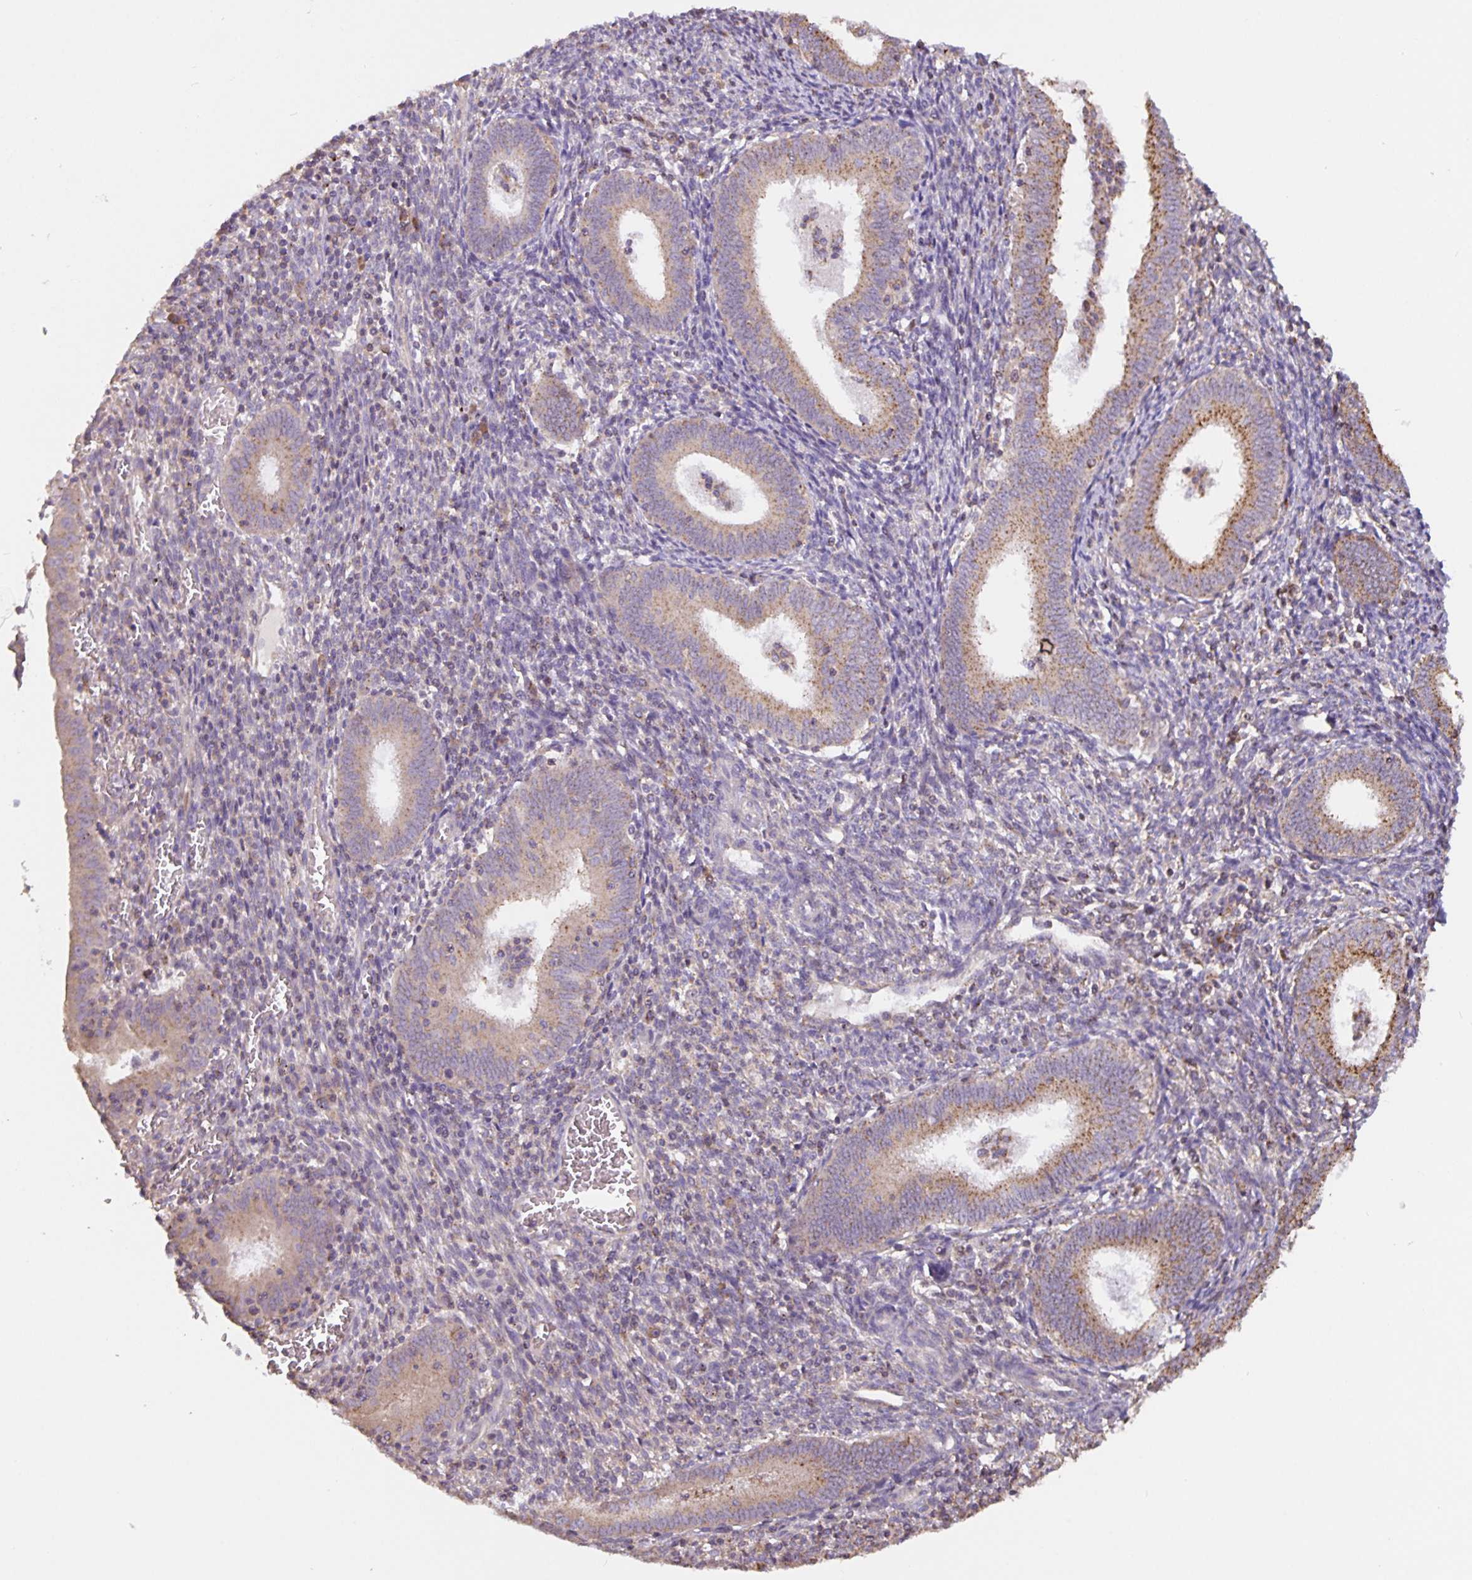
{"staining": {"intensity": "weak", "quantity": "<25%", "location": "cytoplasmic/membranous"}, "tissue": "endometrium", "cell_type": "Cells in endometrial stroma", "image_type": "normal", "snomed": [{"axis": "morphology", "description": "Normal tissue, NOS"}, {"axis": "topography", "description": "Endometrium"}], "caption": "Cells in endometrial stroma are negative for protein expression in normal human endometrium. (DAB (3,3'-diaminobenzidine) immunohistochemistry (IHC), high magnification).", "gene": "TMEM71", "patient": {"sex": "female", "age": 41}}